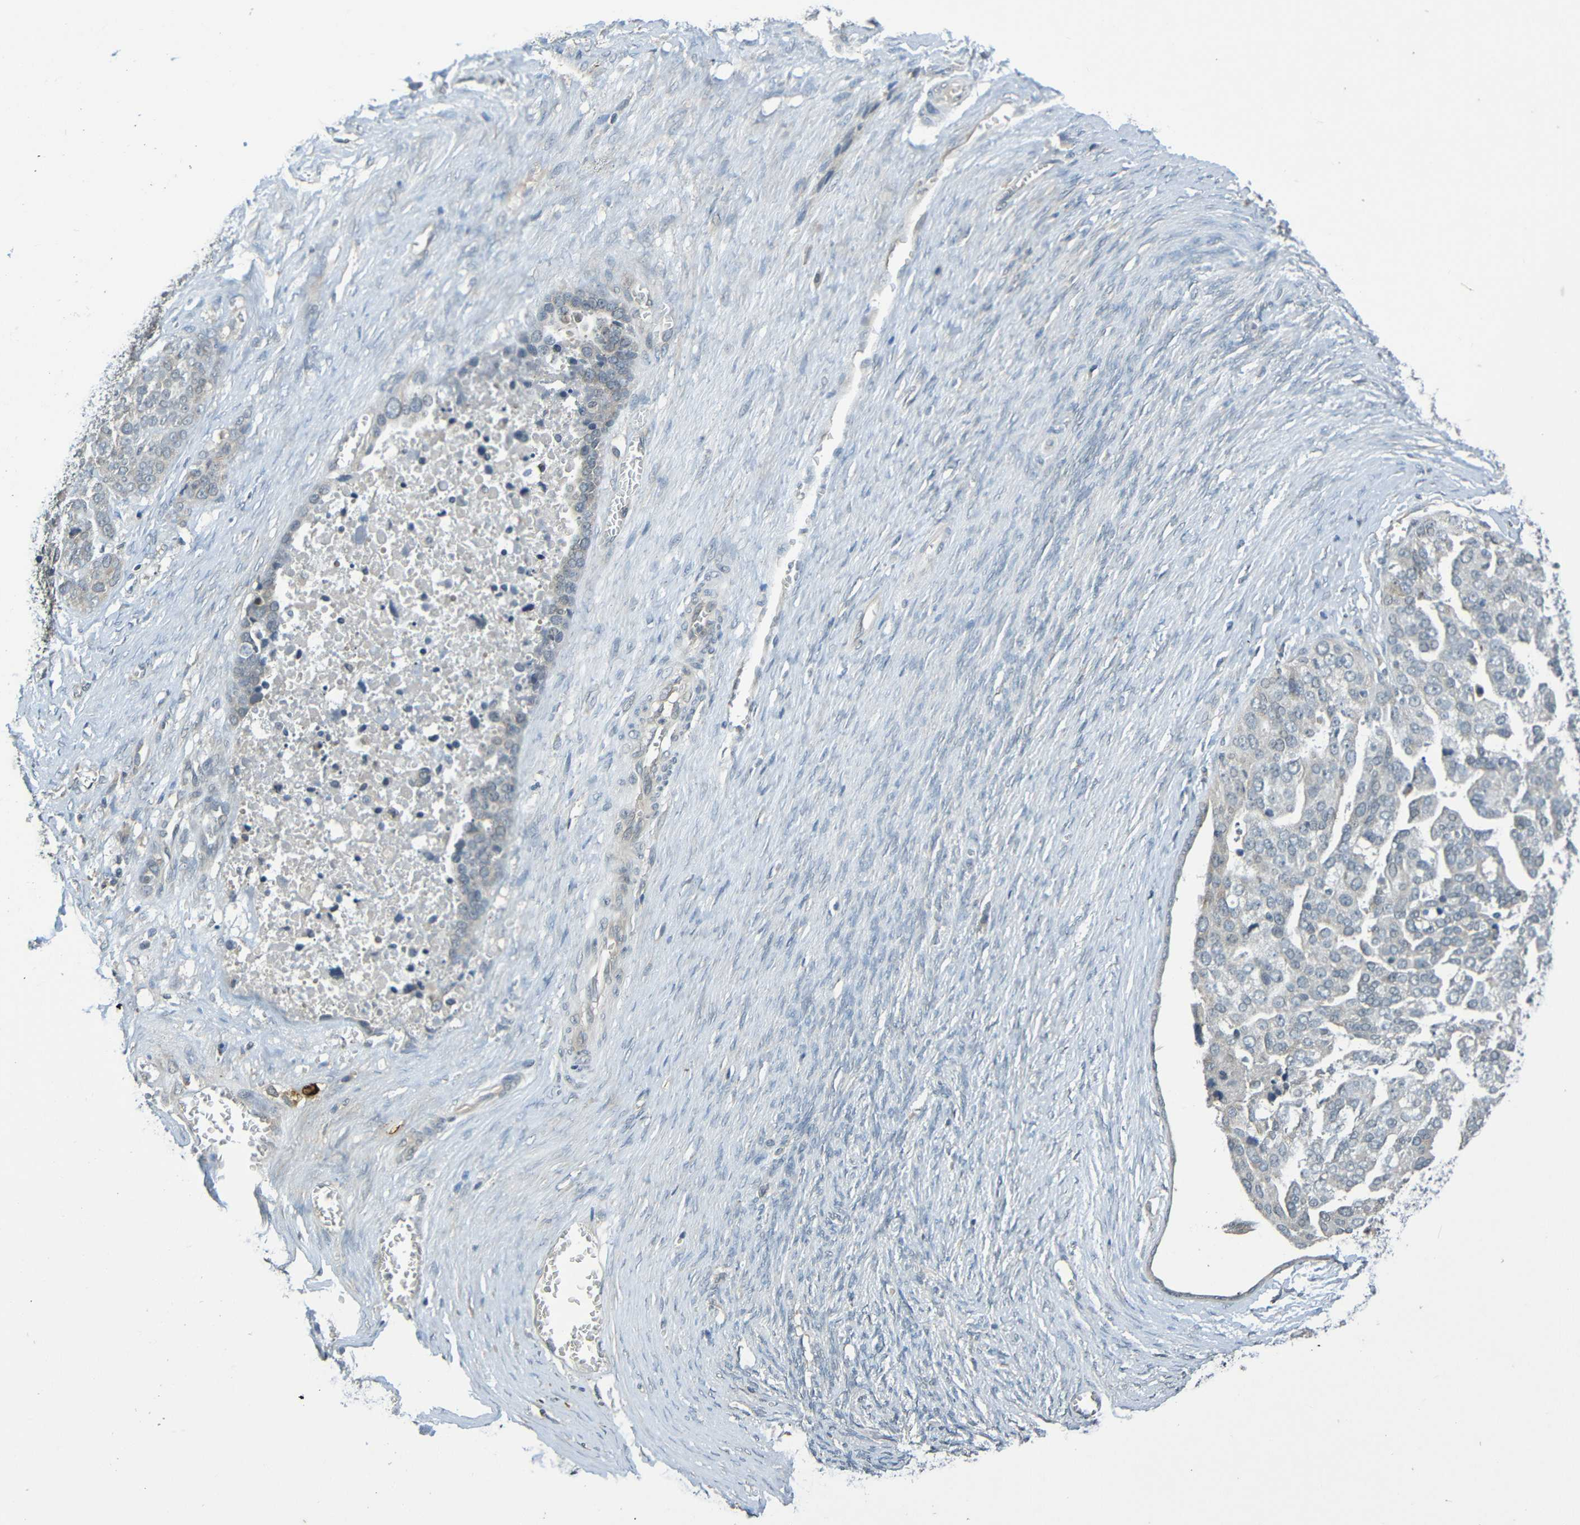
{"staining": {"intensity": "negative", "quantity": "none", "location": "none"}, "tissue": "ovarian cancer", "cell_type": "Tumor cells", "image_type": "cancer", "snomed": [{"axis": "morphology", "description": "Cystadenocarcinoma, serous, NOS"}, {"axis": "topography", "description": "Ovary"}], "caption": "Immunohistochemistry (IHC) photomicrograph of neoplastic tissue: ovarian cancer (serous cystadenocarcinoma) stained with DAB (3,3'-diaminobenzidine) exhibits no significant protein expression in tumor cells.", "gene": "C3AR1", "patient": {"sex": "female", "age": 44}}